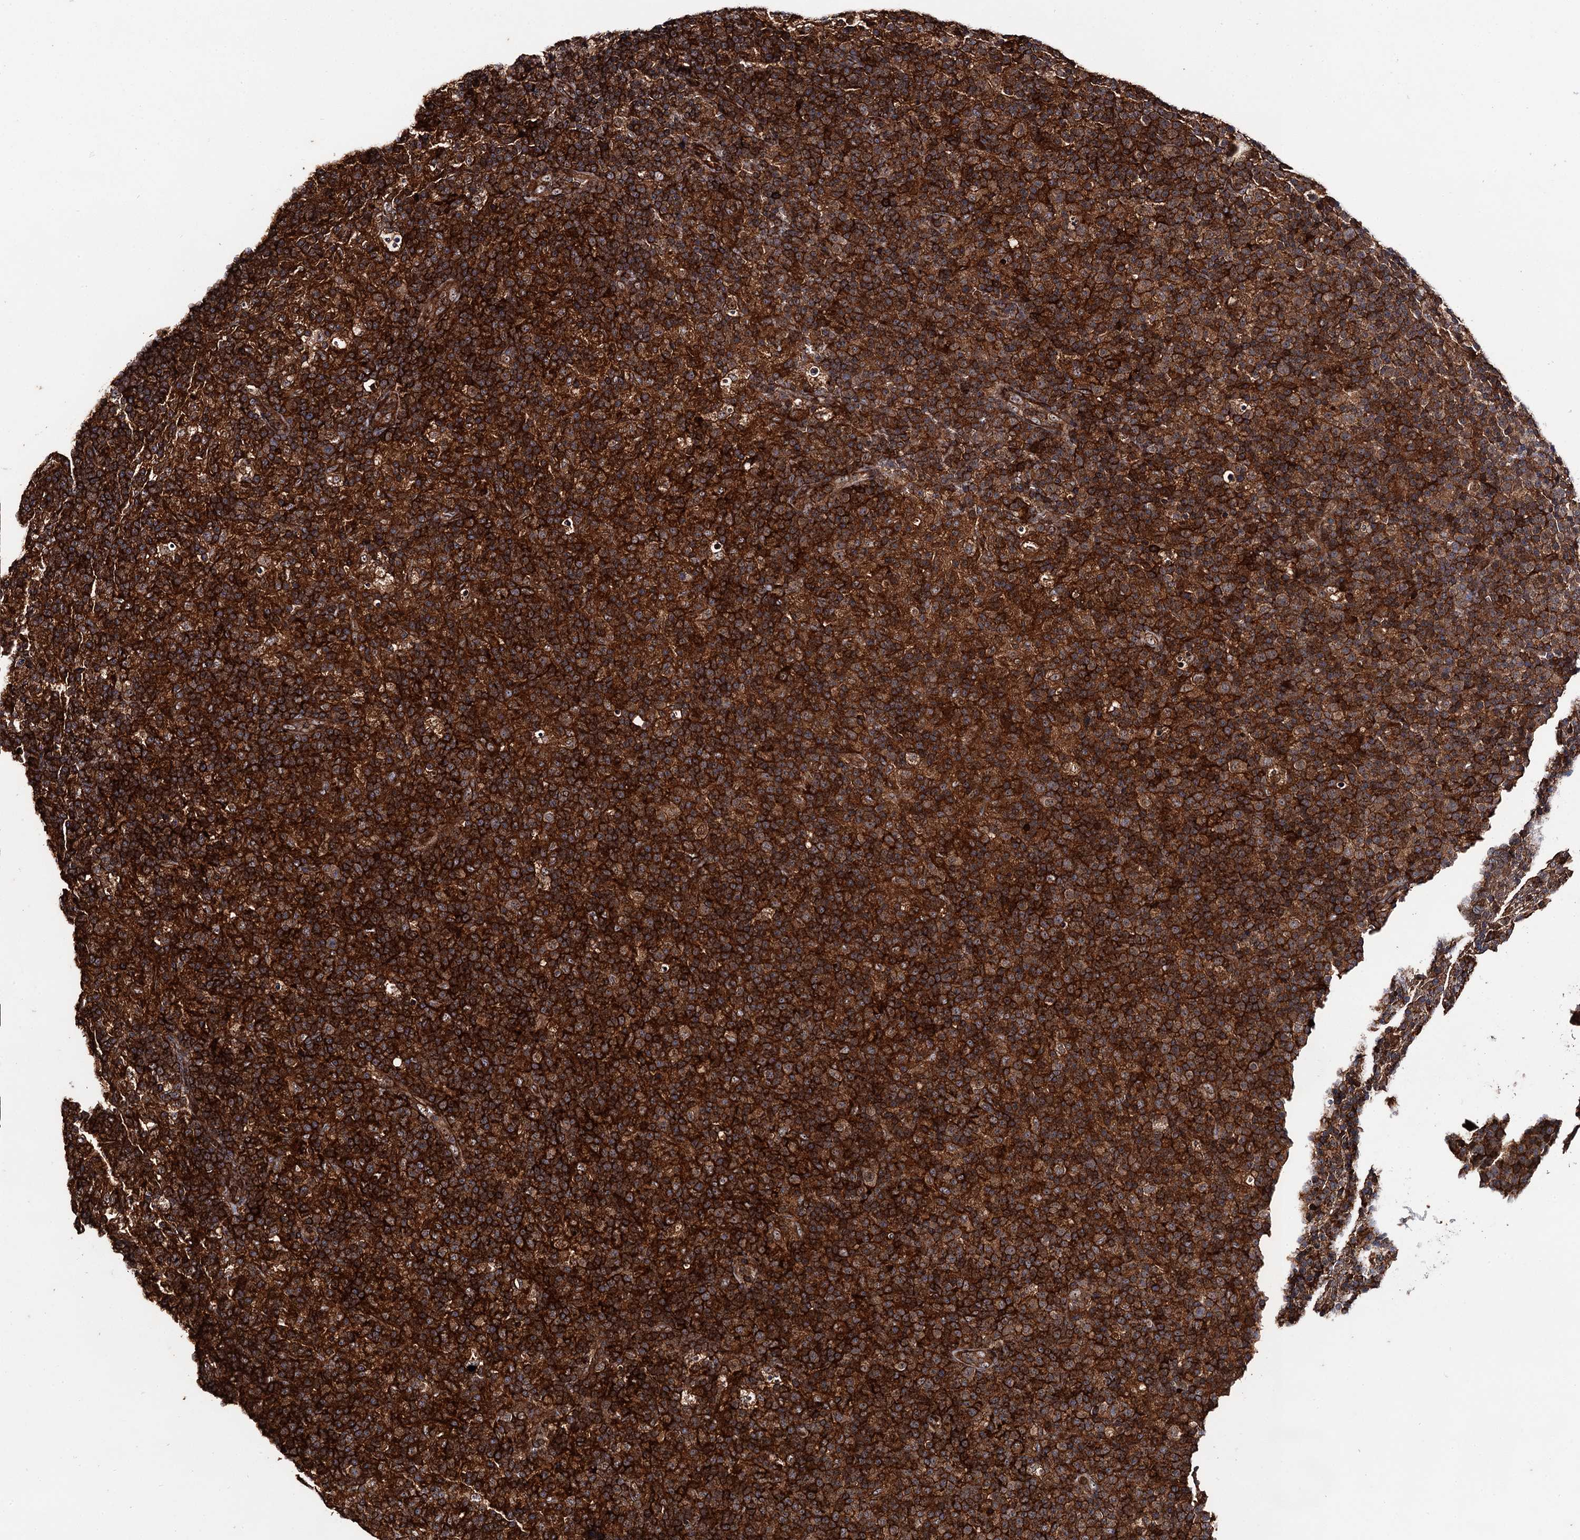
{"staining": {"intensity": "moderate", "quantity": ">75%", "location": "cytoplasmic/membranous"}, "tissue": "lymph node", "cell_type": "Germinal center cells", "image_type": "normal", "snomed": [{"axis": "morphology", "description": "Normal tissue, NOS"}, {"axis": "morphology", "description": "Inflammation, NOS"}, {"axis": "topography", "description": "Lymph node"}], "caption": "The photomicrograph displays staining of unremarkable lymph node, revealing moderate cytoplasmic/membranous protein expression (brown color) within germinal center cells.", "gene": "BORA", "patient": {"sex": "male", "age": 55}}